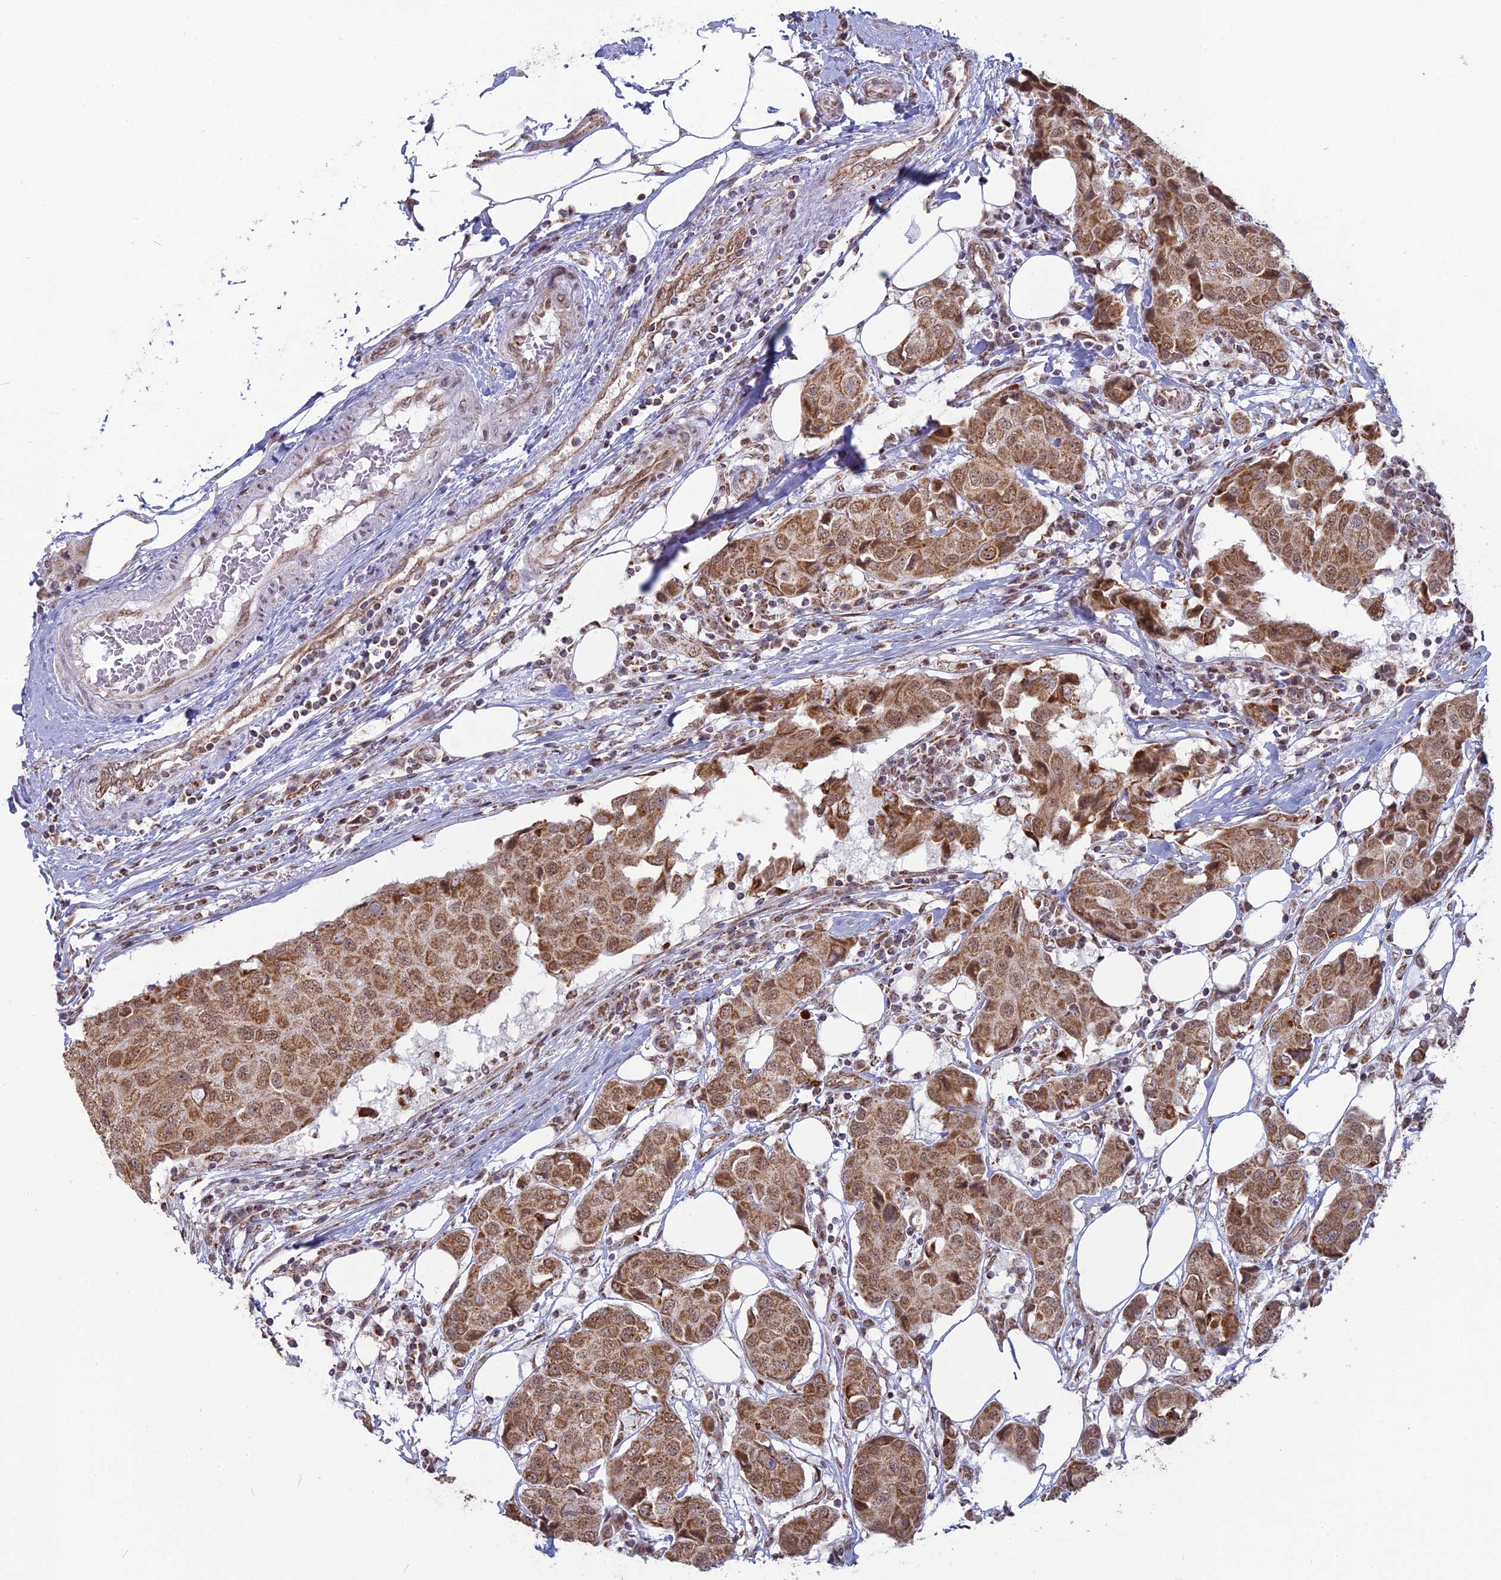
{"staining": {"intensity": "moderate", "quantity": ">75%", "location": "cytoplasmic/membranous,nuclear"}, "tissue": "breast cancer", "cell_type": "Tumor cells", "image_type": "cancer", "snomed": [{"axis": "morphology", "description": "Duct carcinoma"}, {"axis": "topography", "description": "Breast"}], "caption": "This photomicrograph demonstrates breast invasive ductal carcinoma stained with IHC to label a protein in brown. The cytoplasmic/membranous and nuclear of tumor cells show moderate positivity for the protein. Nuclei are counter-stained blue.", "gene": "ARHGAP40", "patient": {"sex": "female", "age": 80}}